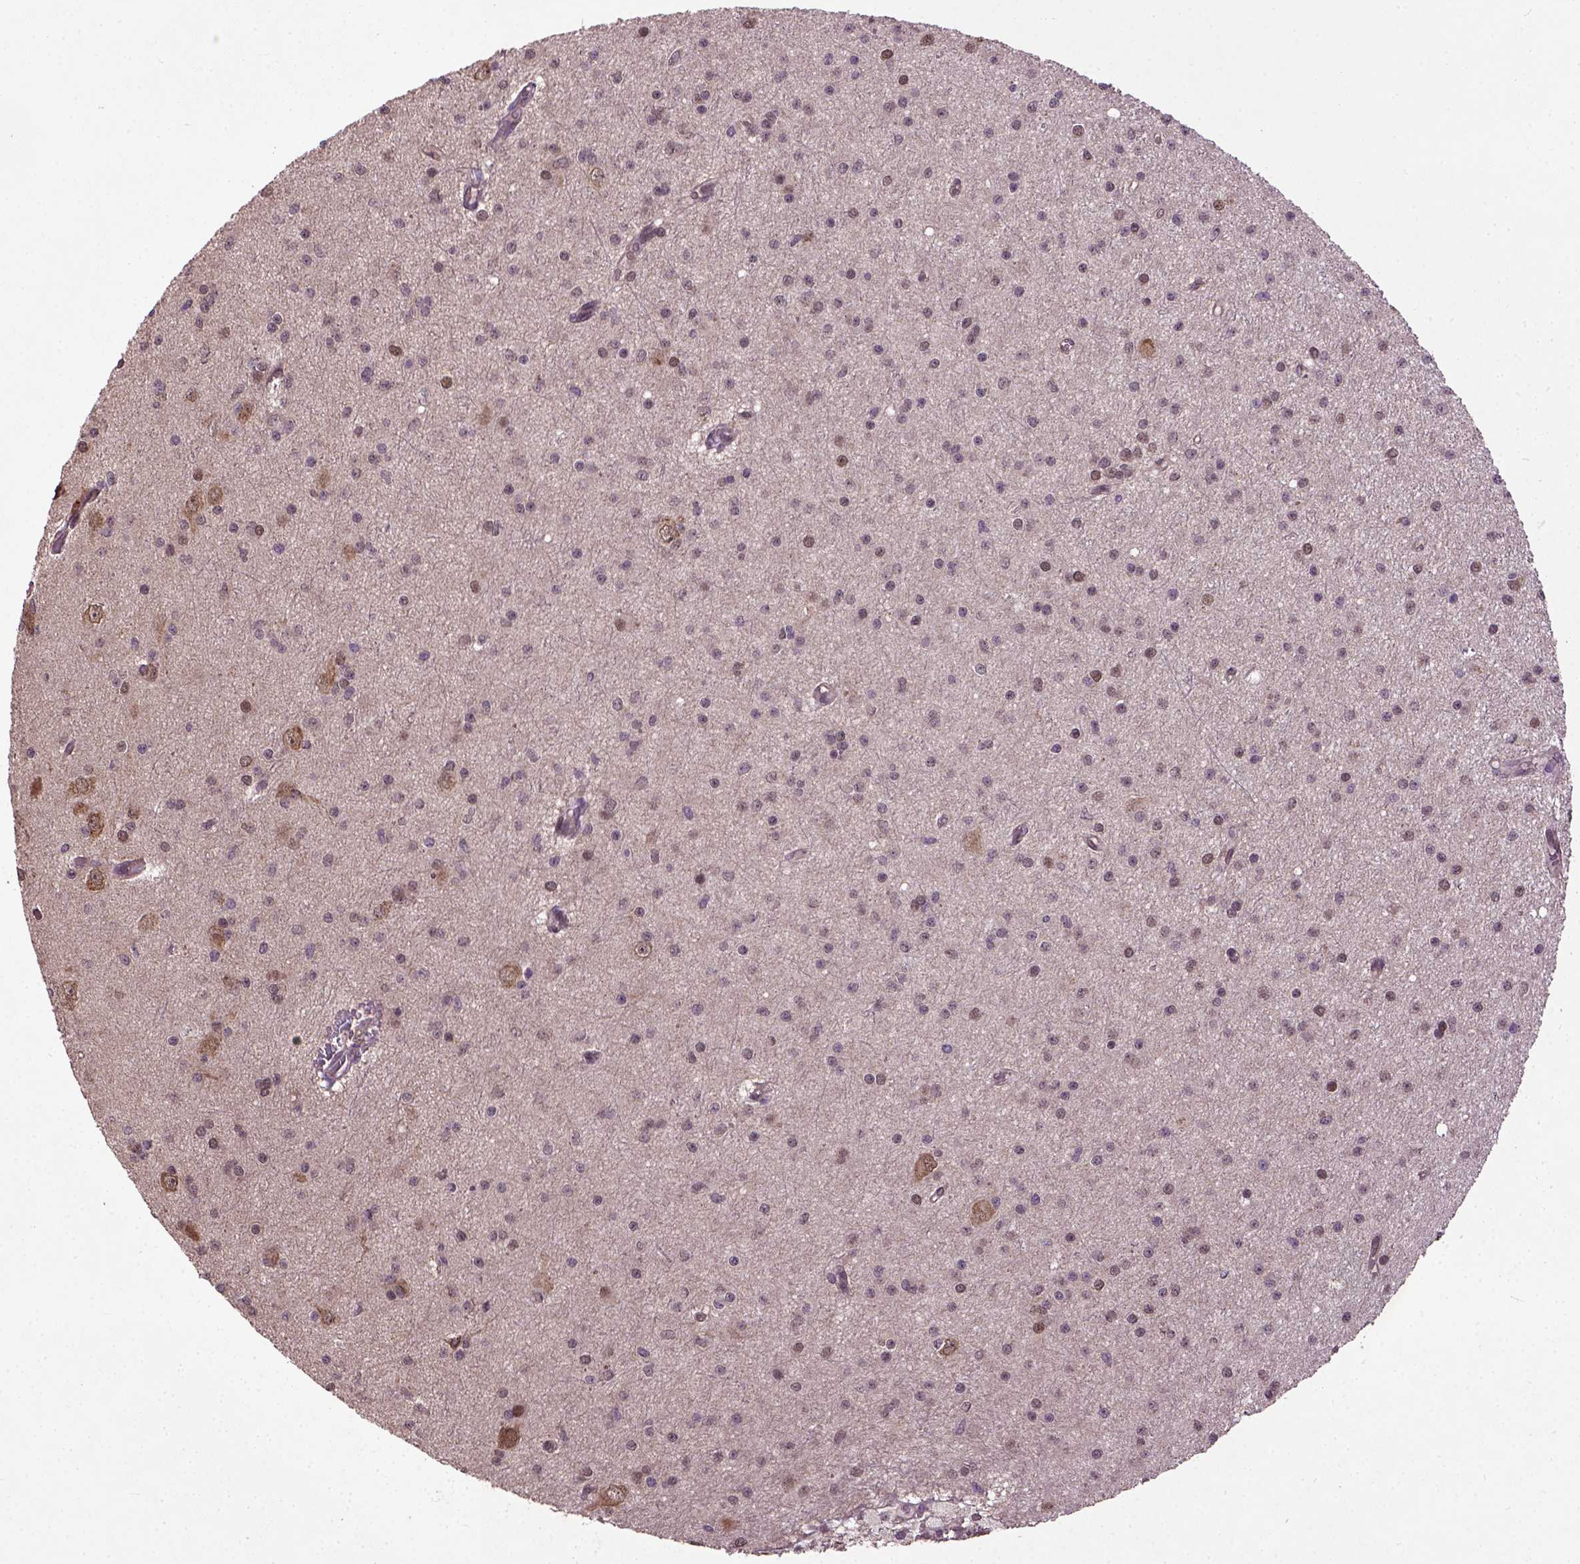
{"staining": {"intensity": "moderate", "quantity": "25%-75%", "location": "nuclear"}, "tissue": "glioma", "cell_type": "Tumor cells", "image_type": "cancer", "snomed": [{"axis": "morphology", "description": "Glioma, malignant, Low grade"}, {"axis": "topography", "description": "Brain"}], "caption": "Glioma stained with a protein marker exhibits moderate staining in tumor cells.", "gene": "UBA3", "patient": {"sex": "male", "age": 27}}